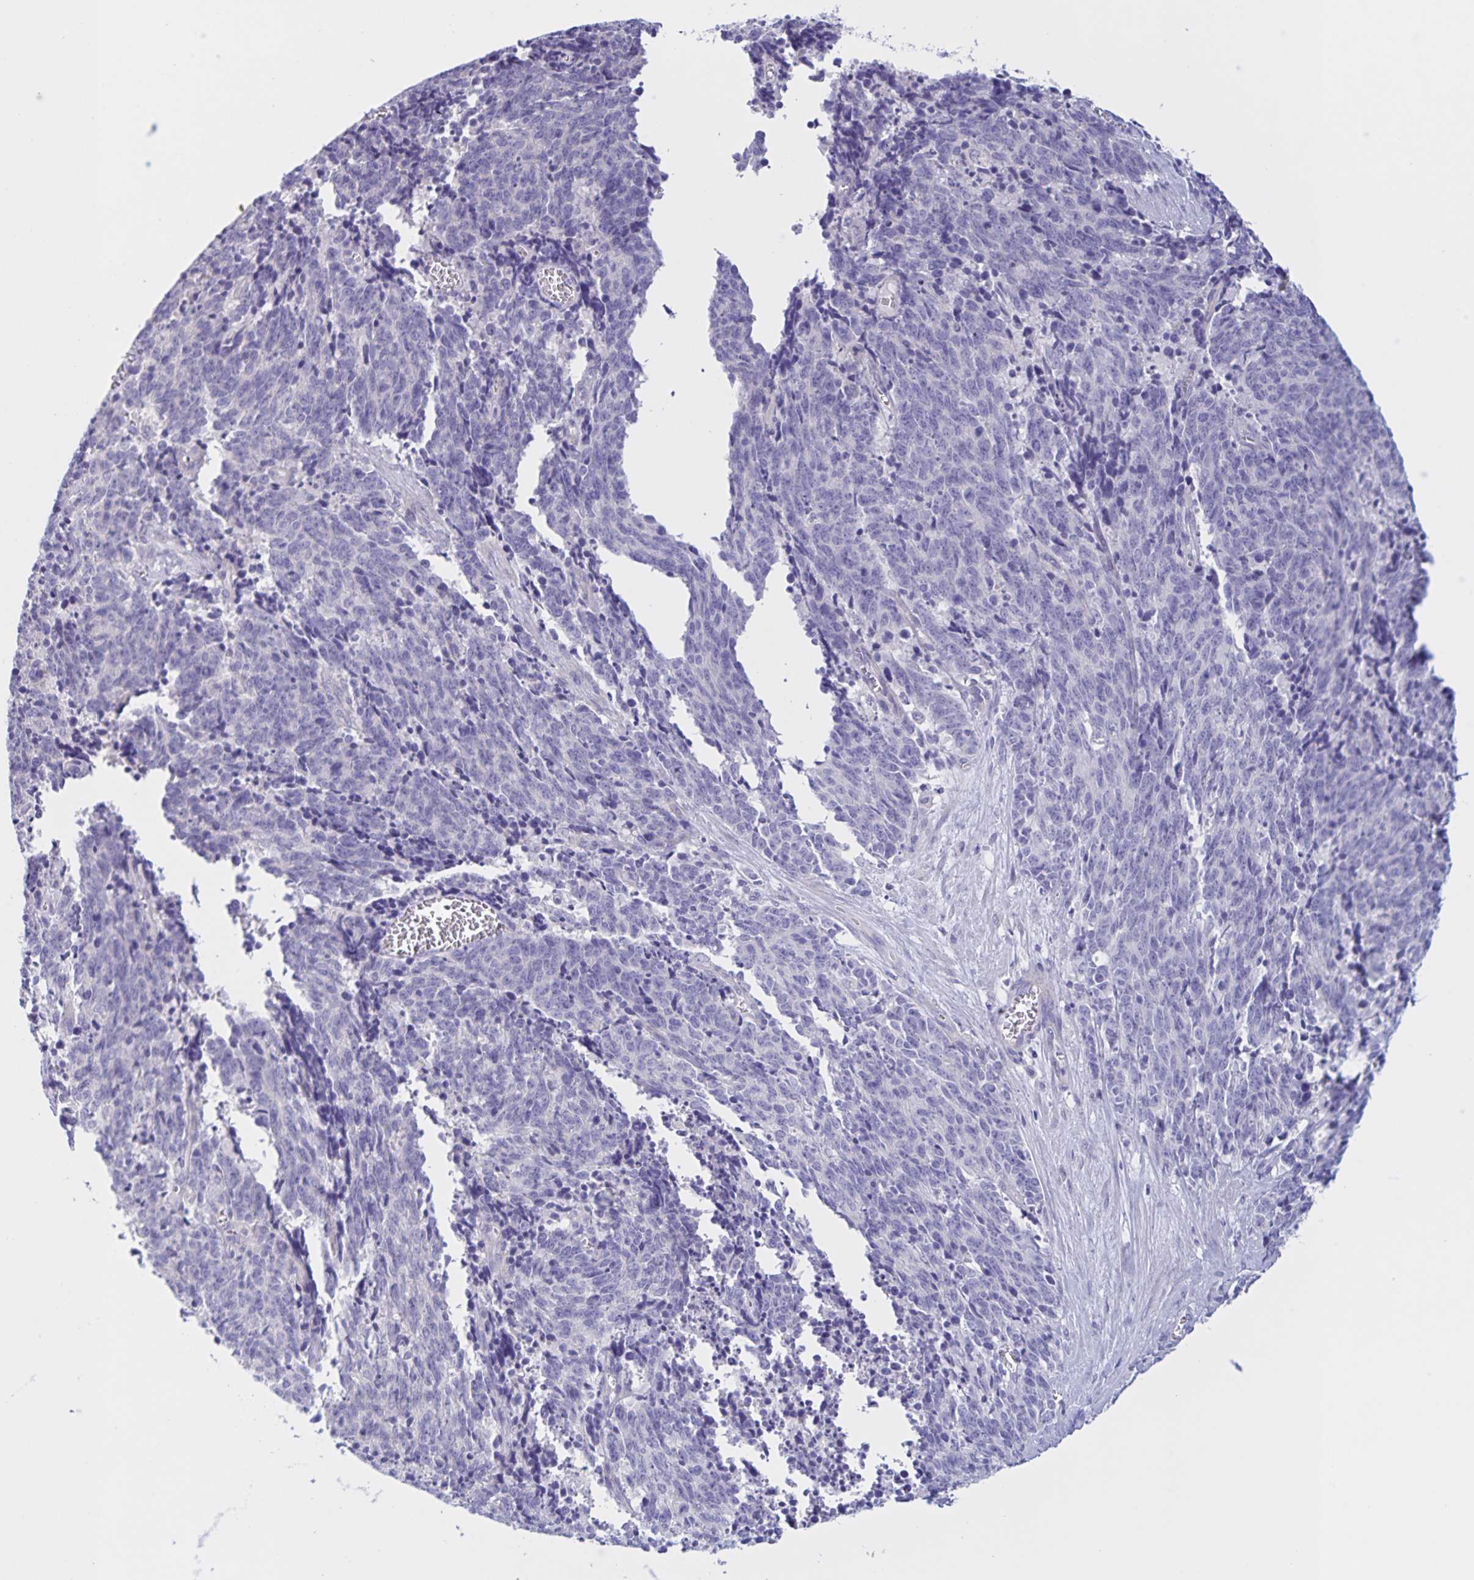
{"staining": {"intensity": "negative", "quantity": "none", "location": "none"}, "tissue": "cervical cancer", "cell_type": "Tumor cells", "image_type": "cancer", "snomed": [{"axis": "morphology", "description": "Squamous cell carcinoma, NOS"}, {"axis": "topography", "description": "Cervix"}], "caption": "Tumor cells show no significant staining in cervical cancer (squamous cell carcinoma).", "gene": "DMGDH", "patient": {"sex": "female", "age": 29}}